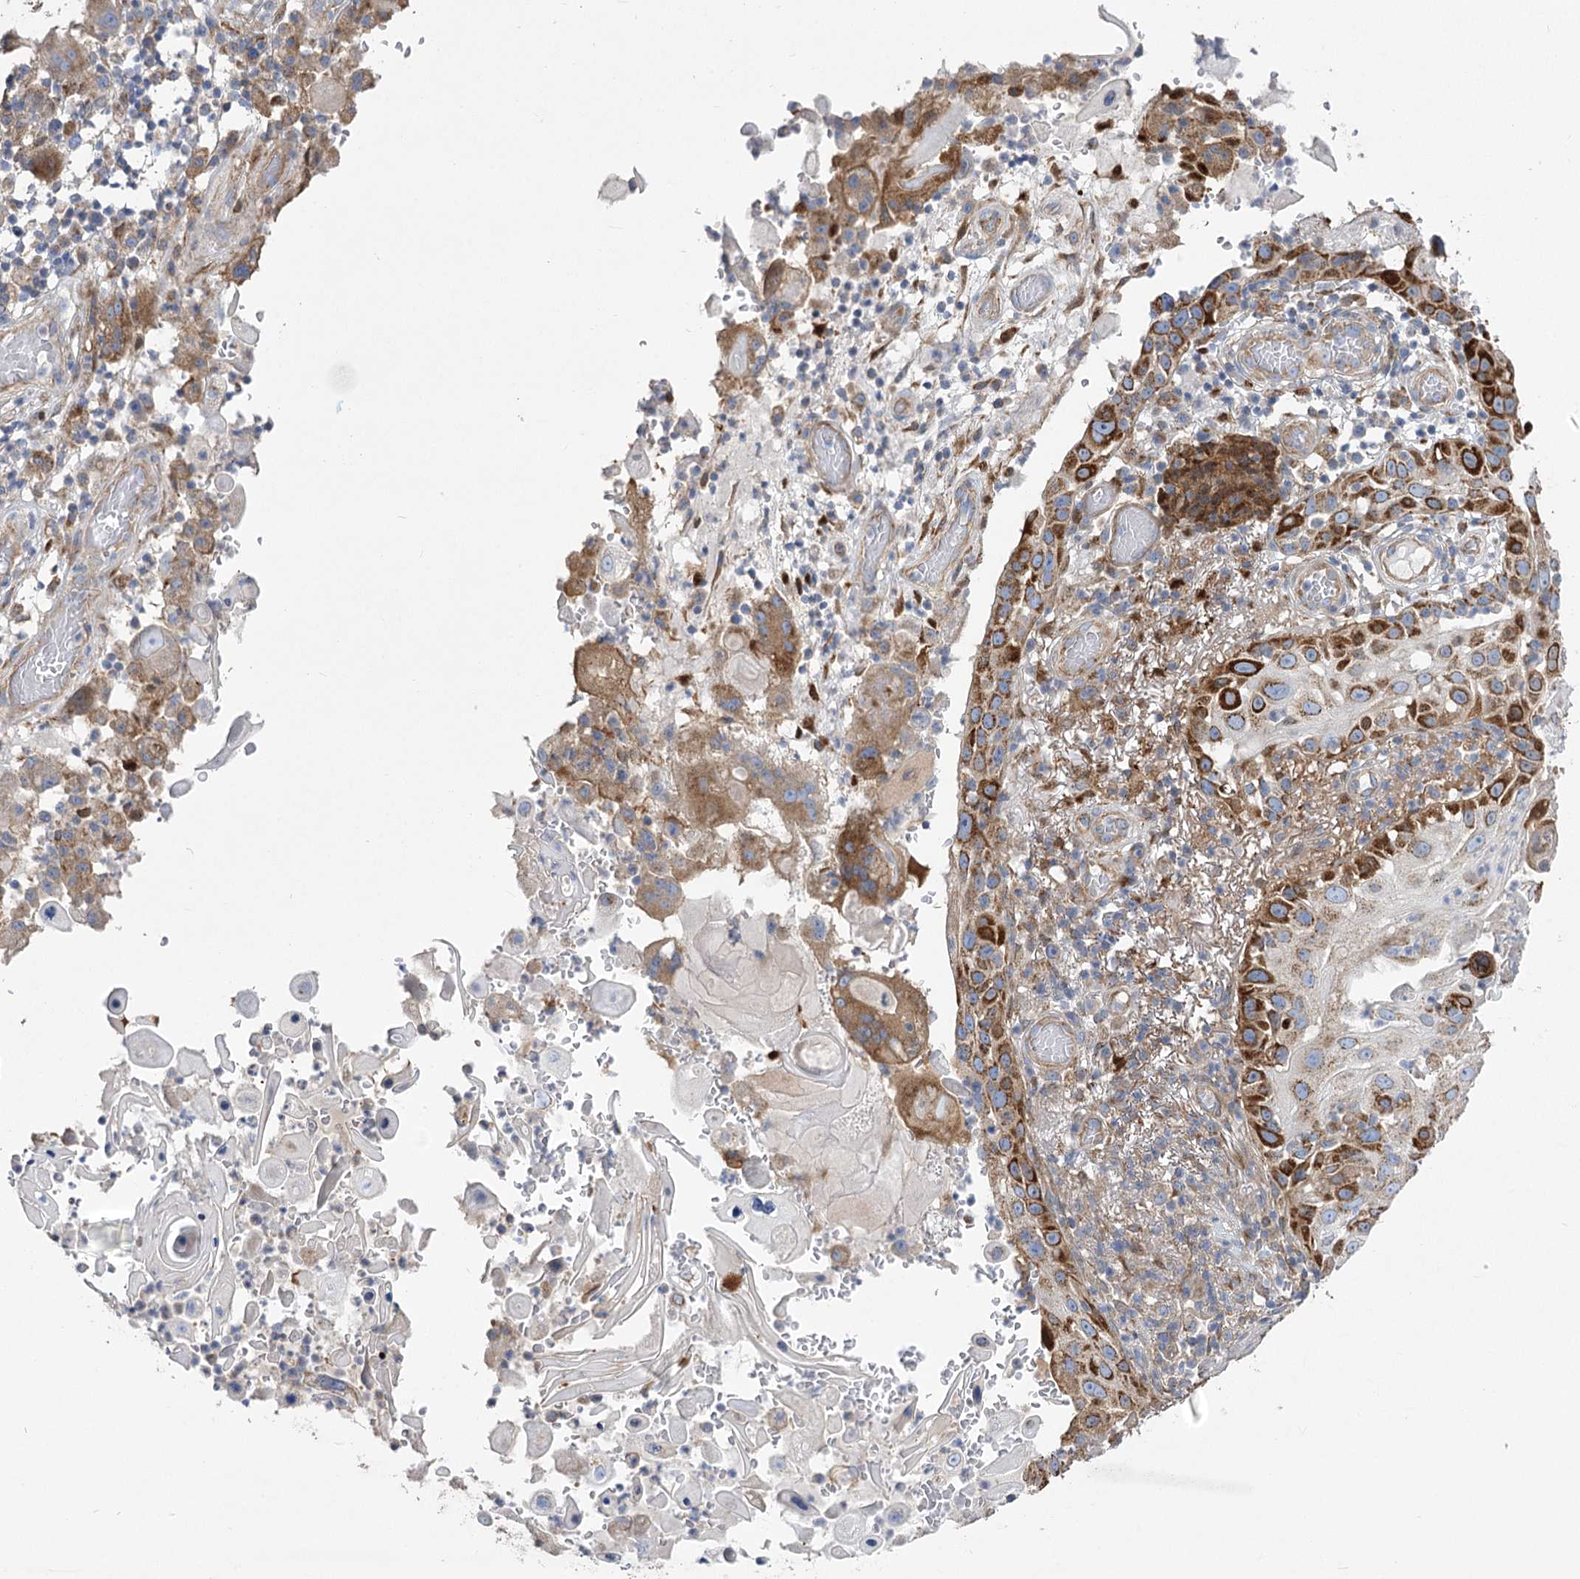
{"staining": {"intensity": "moderate", "quantity": "<25%", "location": "cytoplasmic/membranous"}, "tissue": "skin cancer", "cell_type": "Tumor cells", "image_type": "cancer", "snomed": [{"axis": "morphology", "description": "Squamous cell carcinoma, NOS"}, {"axis": "topography", "description": "Skin"}], "caption": "This micrograph shows immunohistochemistry (IHC) staining of skin cancer (squamous cell carcinoma), with low moderate cytoplasmic/membranous expression in approximately <25% of tumor cells.", "gene": "RMDN2", "patient": {"sex": "female", "age": 44}}